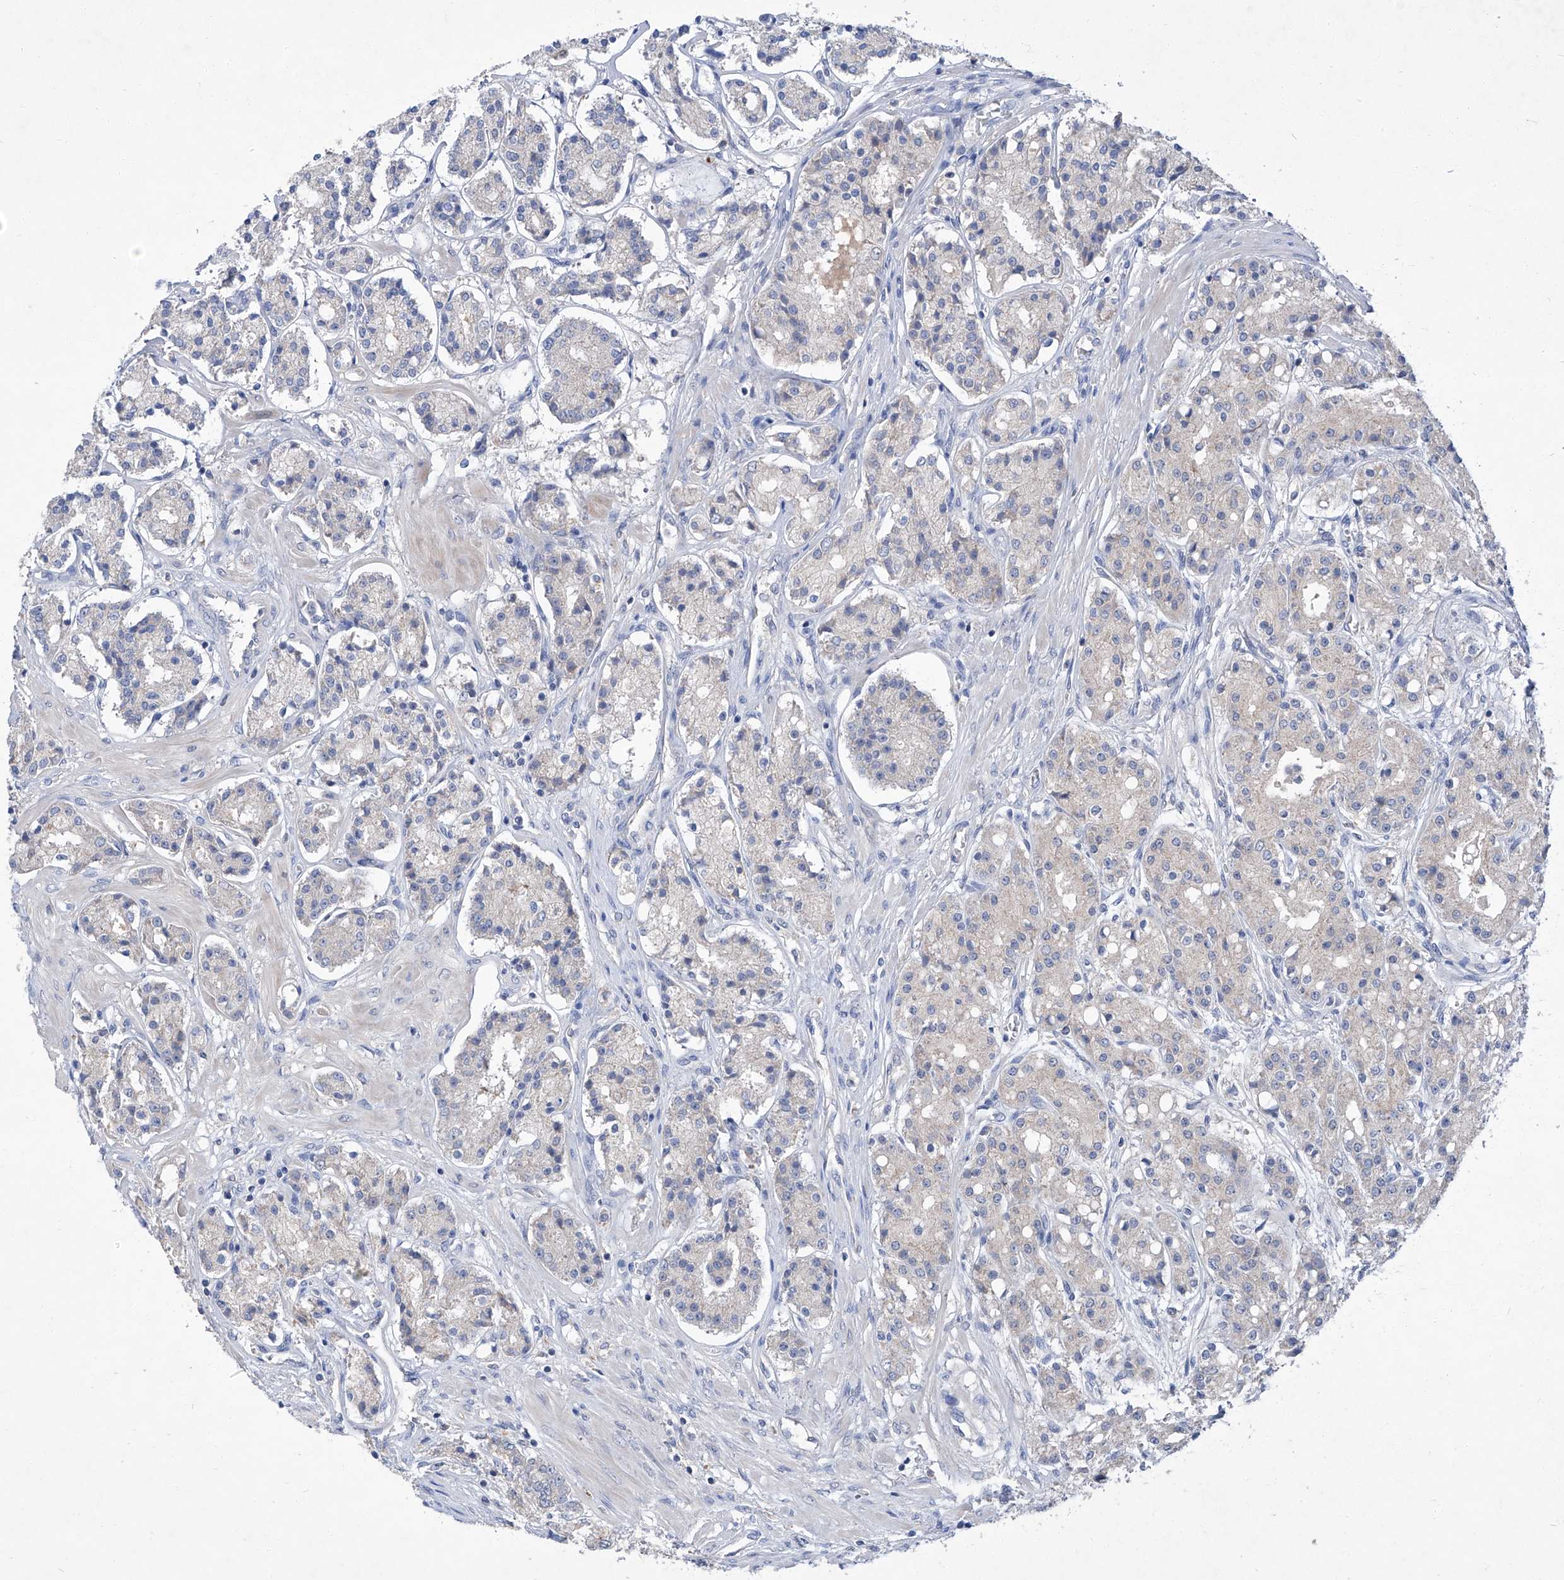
{"staining": {"intensity": "weak", "quantity": "<25%", "location": "cytoplasmic/membranous"}, "tissue": "prostate cancer", "cell_type": "Tumor cells", "image_type": "cancer", "snomed": [{"axis": "morphology", "description": "Adenocarcinoma, High grade"}, {"axis": "topography", "description": "Prostate"}], "caption": "The immunohistochemistry (IHC) micrograph has no significant expression in tumor cells of adenocarcinoma (high-grade) (prostate) tissue.", "gene": "SBK2", "patient": {"sex": "male", "age": 60}}